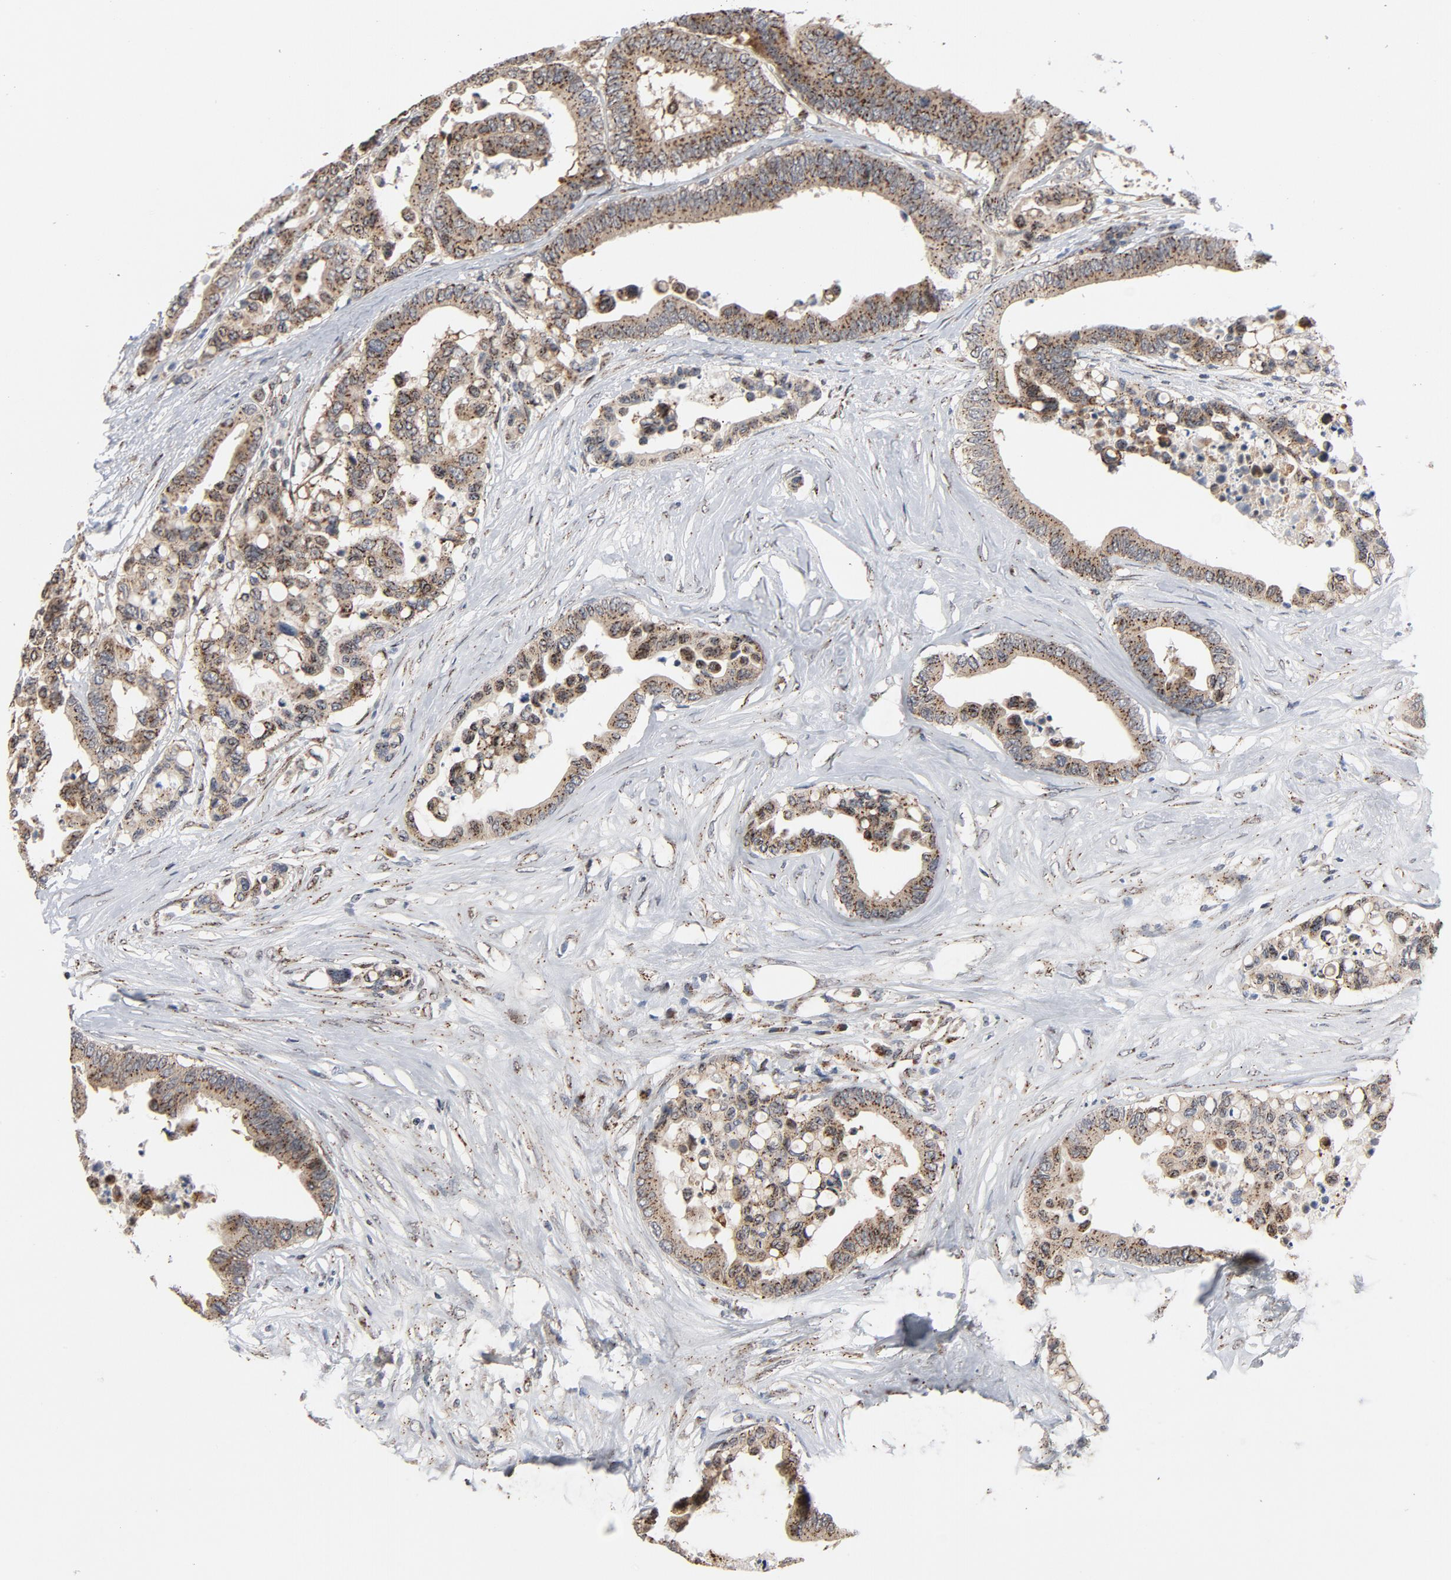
{"staining": {"intensity": "weak", "quantity": ">75%", "location": "cytoplasmic/membranous"}, "tissue": "colorectal cancer", "cell_type": "Tumor cells", "image_type": "cancer", "snomed": [{"axis": "morphology", "description": "Adenocarcinoma, NOS"}, {"axis": "topography", "description": "Colon"}], "caption": "Brown immunohistochemical staining in colorectal adenocarcinoma displays weak cytoplasmic/membranous expression in approximately >75% of tumor cells.", "gene": "RPL12", "patient": {"sex": "male", "age": 82}}